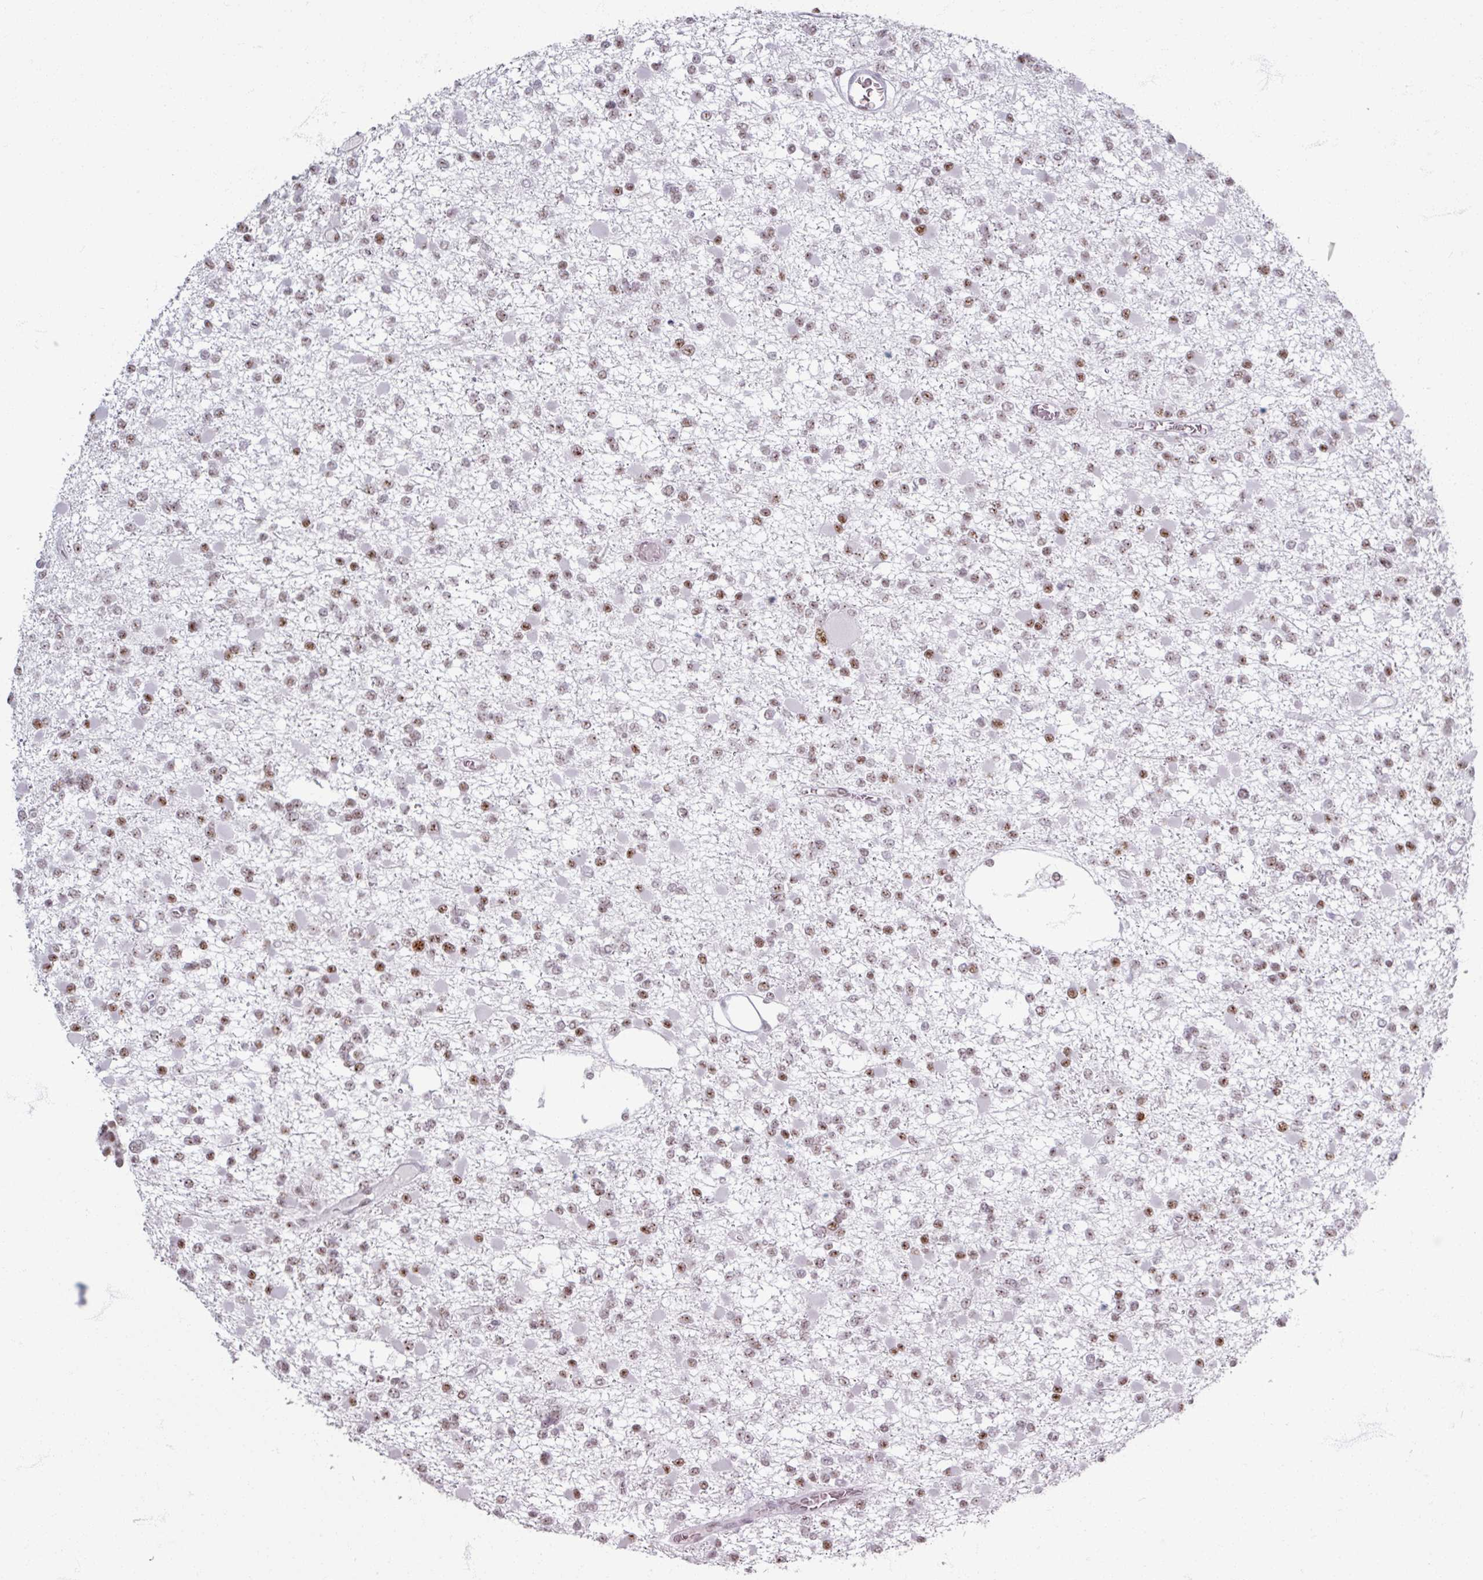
{"staining": {"intensity": "moderate", "quantity": ">75%", "location": "nuclear"}, "tissue": "glioma", "cell_type": "Tumor cells", "image_type": "cancer", "snomed": [{"axis": "morphology", "description": "Glioma, malignant, Low grade"}, {"axis": "topography", "description": "Brain"}], "caption": "Protein analysis of glioma tissue demonstrates moderate nuclear positivity in about >75% of tumor cells.", "gene": "ADAR", "patient": {"sex": "female", "age": 22}}